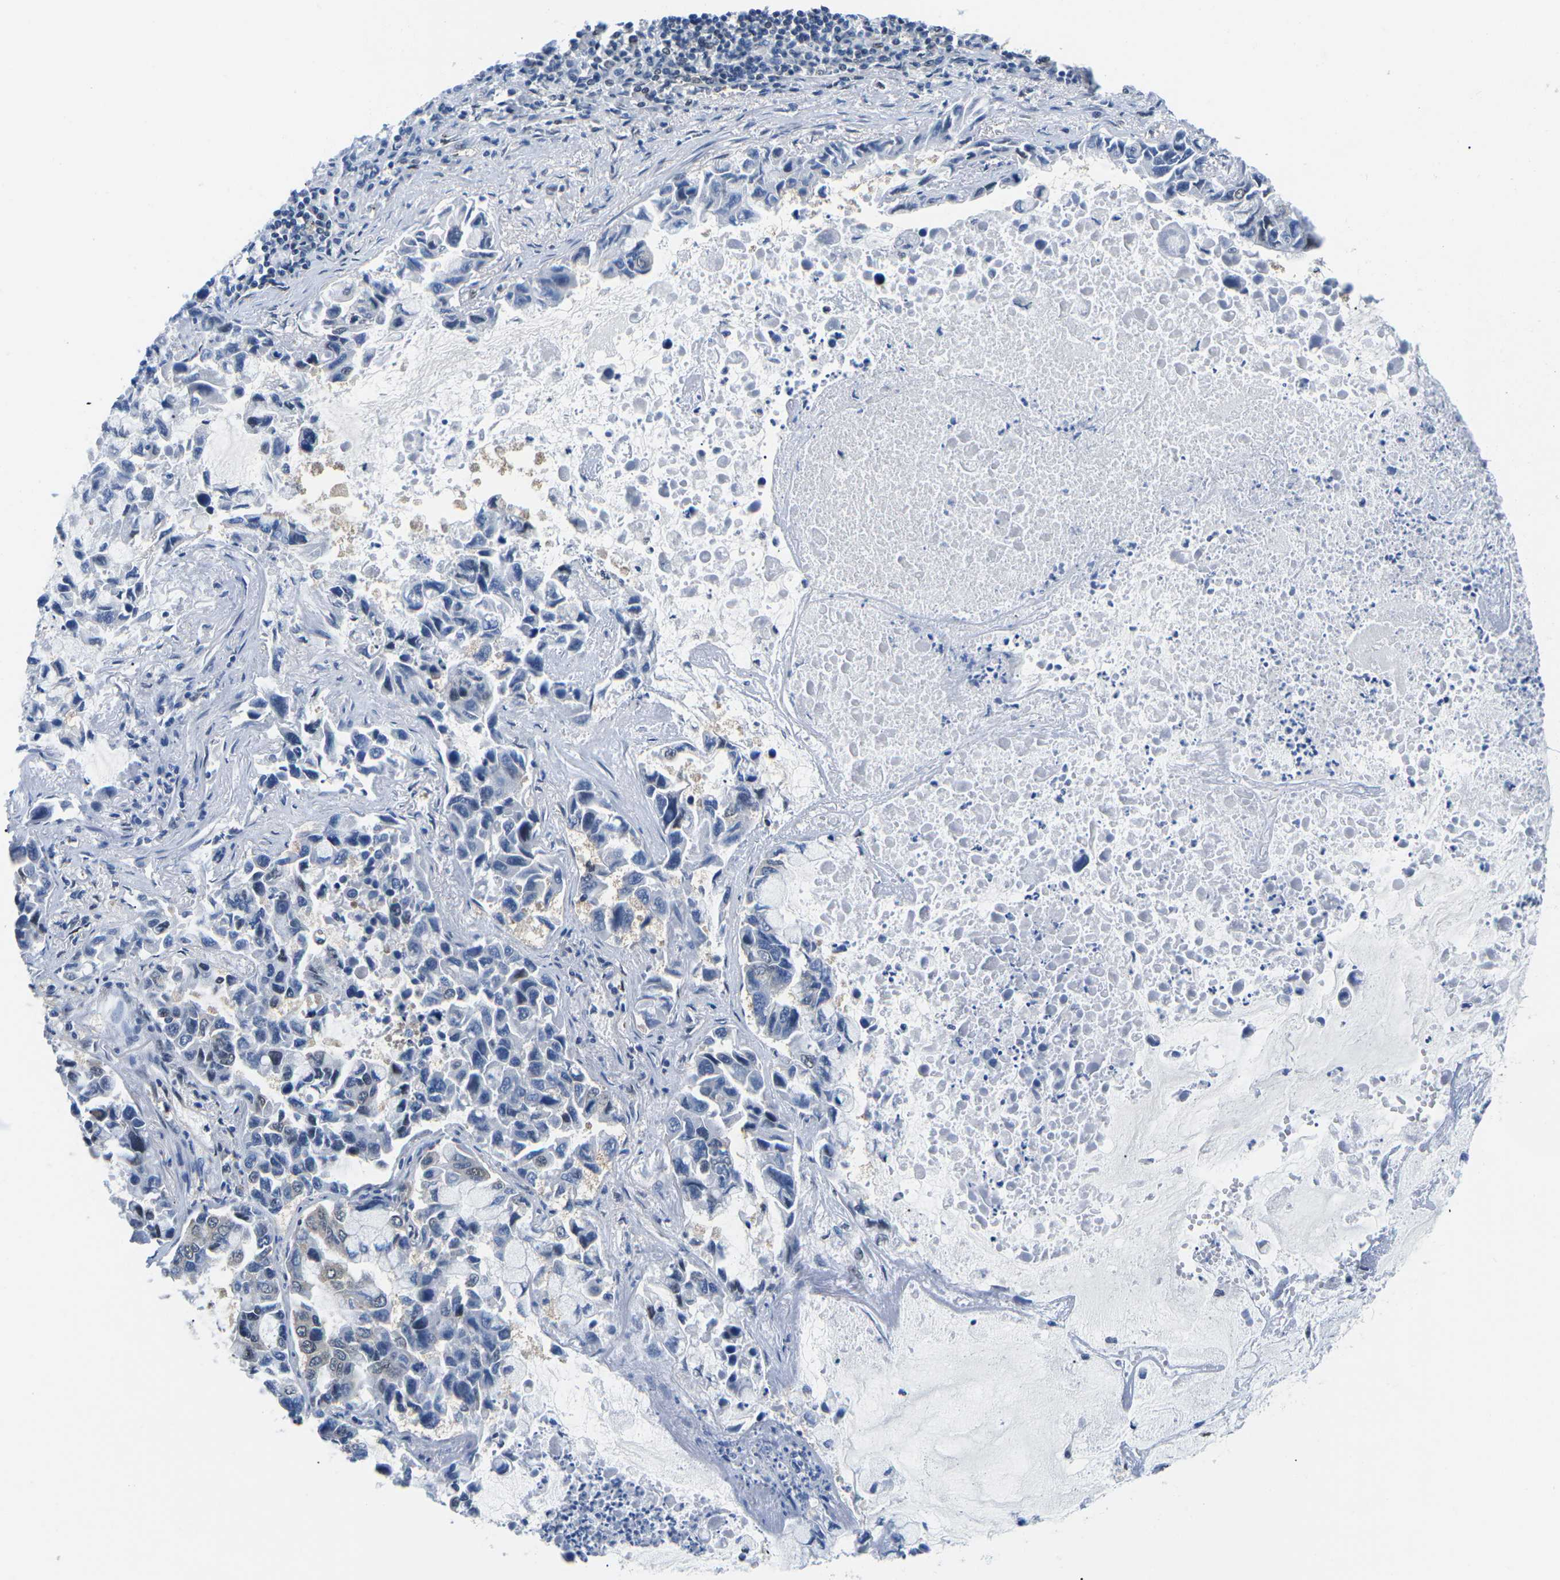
{"staining": {"intensity": "negative", "quantity": "none", "location": "none"}, "tissue": "lung cancer", "cell_type": "Tumor cells", "image_type": "cancer", "snomed": [{"axis": "morphology", "description": "Adenocarcinoma, NOS"}, {"axis": "topography", "description": "Lung"}], "caption": "Immunohistochemical staining of human lung cancer exhibits no significant staining in tumor cells.", "gene": "UBA7", "patient": {"sex": "male", "age": 64}}